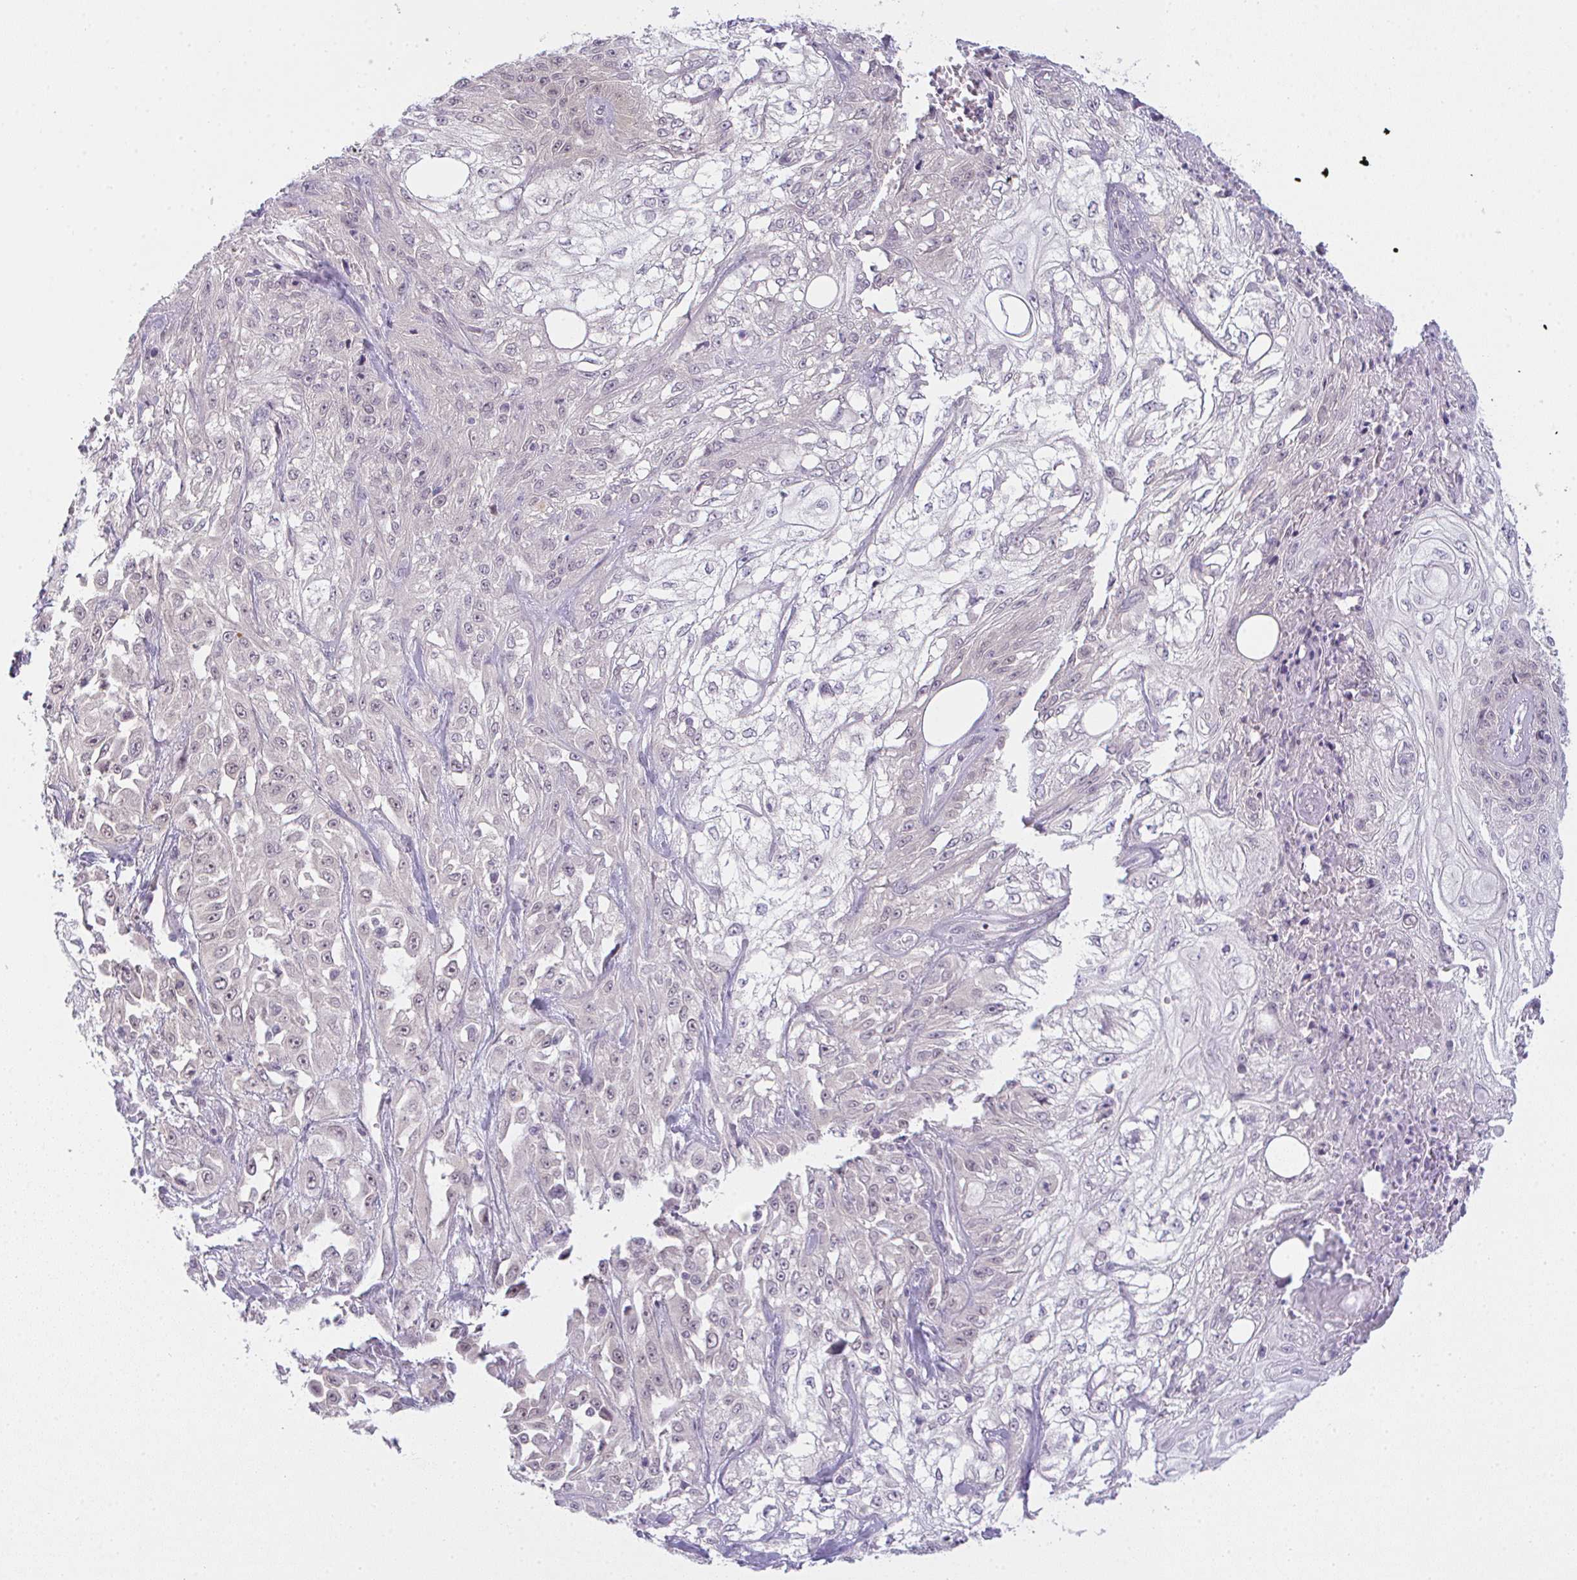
{"staining": {"intensity": "negative", "quantity": "none", "location": "none"}, "tissue": "skin cancer", "cell_type": "Tumor cells", "image_type": "cancer", "snomed": [{"axis": "morphology", "description": "Squamous cell carcinoma, NOS"}, {"axis": "morphology", "description": "Squamous cell carcinoma, metastatic, NOS"}, {"axis": "topography", "description": "Skin"}, {"axis": "topography", "description": "Lymph node"}], "caption": "Tumor cells show no significant expression in skin cancer (metastatic squamous cell carcinoma).", "gene": "CSE1L", "patient": {"sex": "male", "age": 75}}